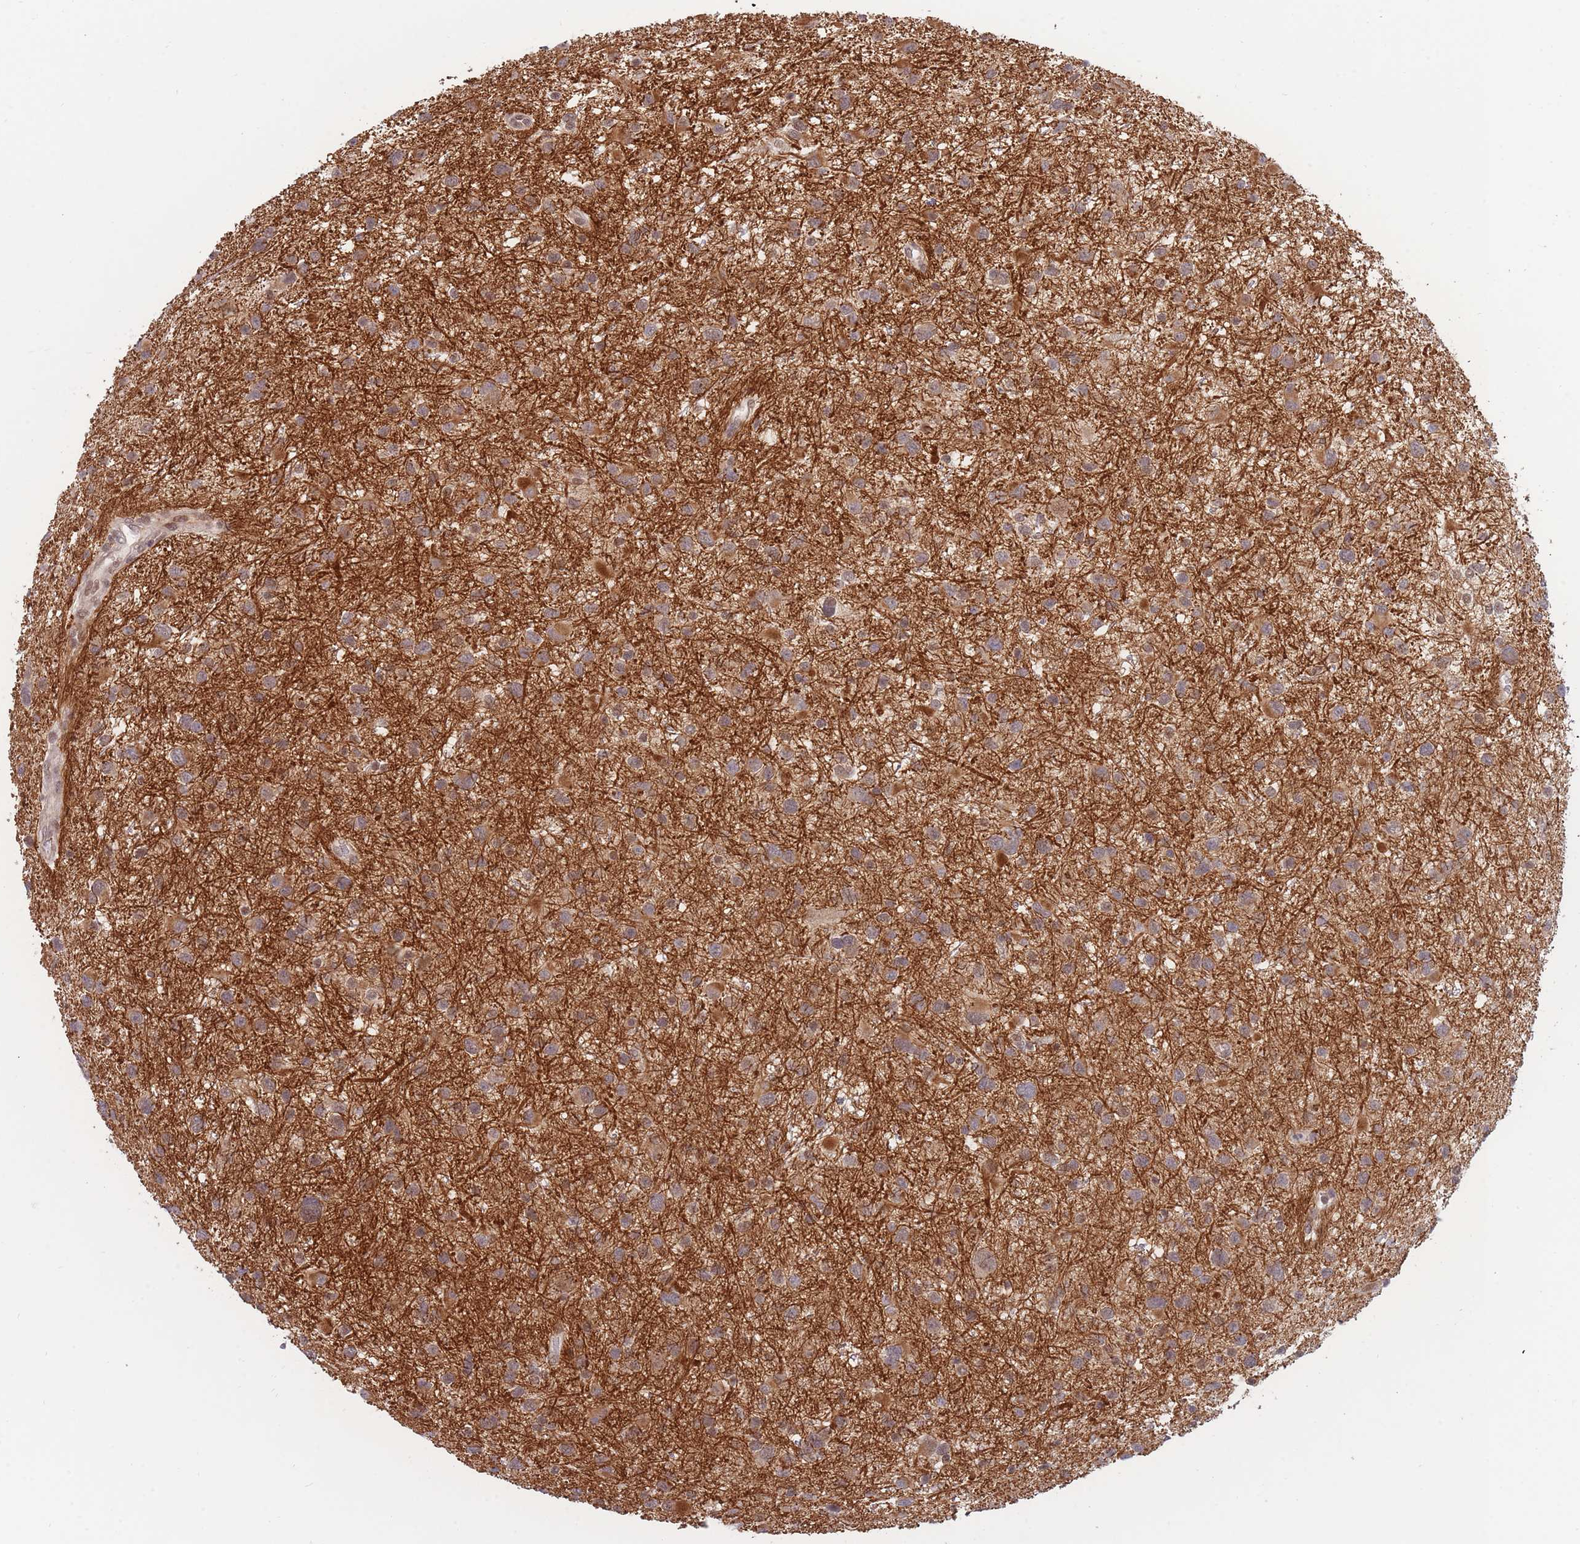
{"staining": {"intensity": "strong", "quantity": "25%-75%", "location": "cytoplasmic/membranous,nuclear"}, "tissue": "glioma", "cell_type": "Tumor cells", "image_type": "cancer", "snomed": [{"axis": "morphology", "description": "Glioma, malignant, Low grade"}, {"axis": "topography", "description": "Brain"}], "caption": "Low-grade glioma (malignant) stained with a protein marker shows strong staining in tumor cells.", "gene": "BOD1L1", "patient": {"sex": "female", "age": 32}}